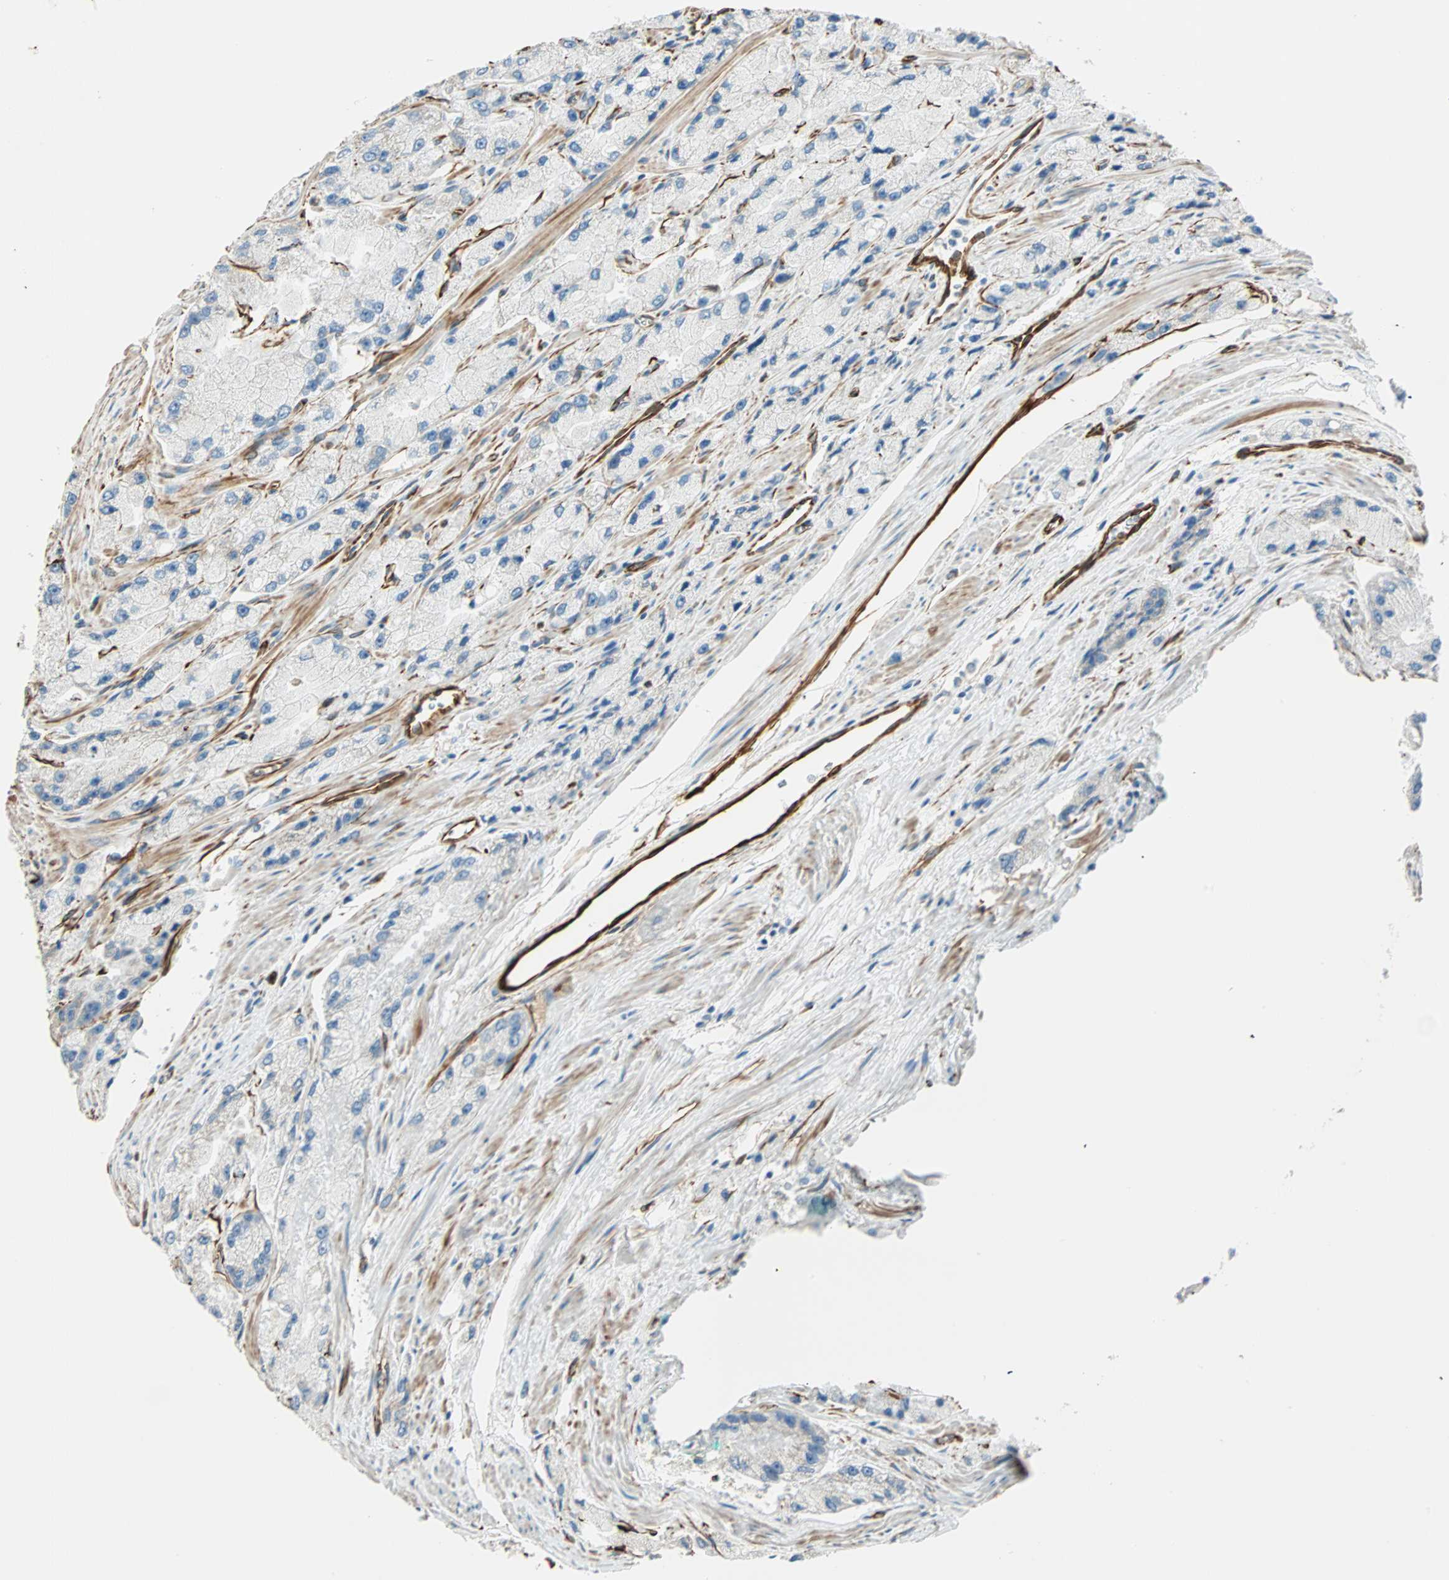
{"staining": {"intensity": "negative", "quantity": "none", "location": "none"}, "tissue": "prostate cancer", "cell_type": "Tumor cells", "image_type": "cancer", "snomed": [{"axis": "morphology", "description": "Adenocarcinoma, High grade"}, {"axis": "topography", "description": "Prostate"}], "caption": "Immunohistochemical staining of high-grade adenocarcinoma (prostate) demonstrates no significant positivity in tumor cells.", "gene": "NES", "patient": {"sex": "male", "age": 58}}